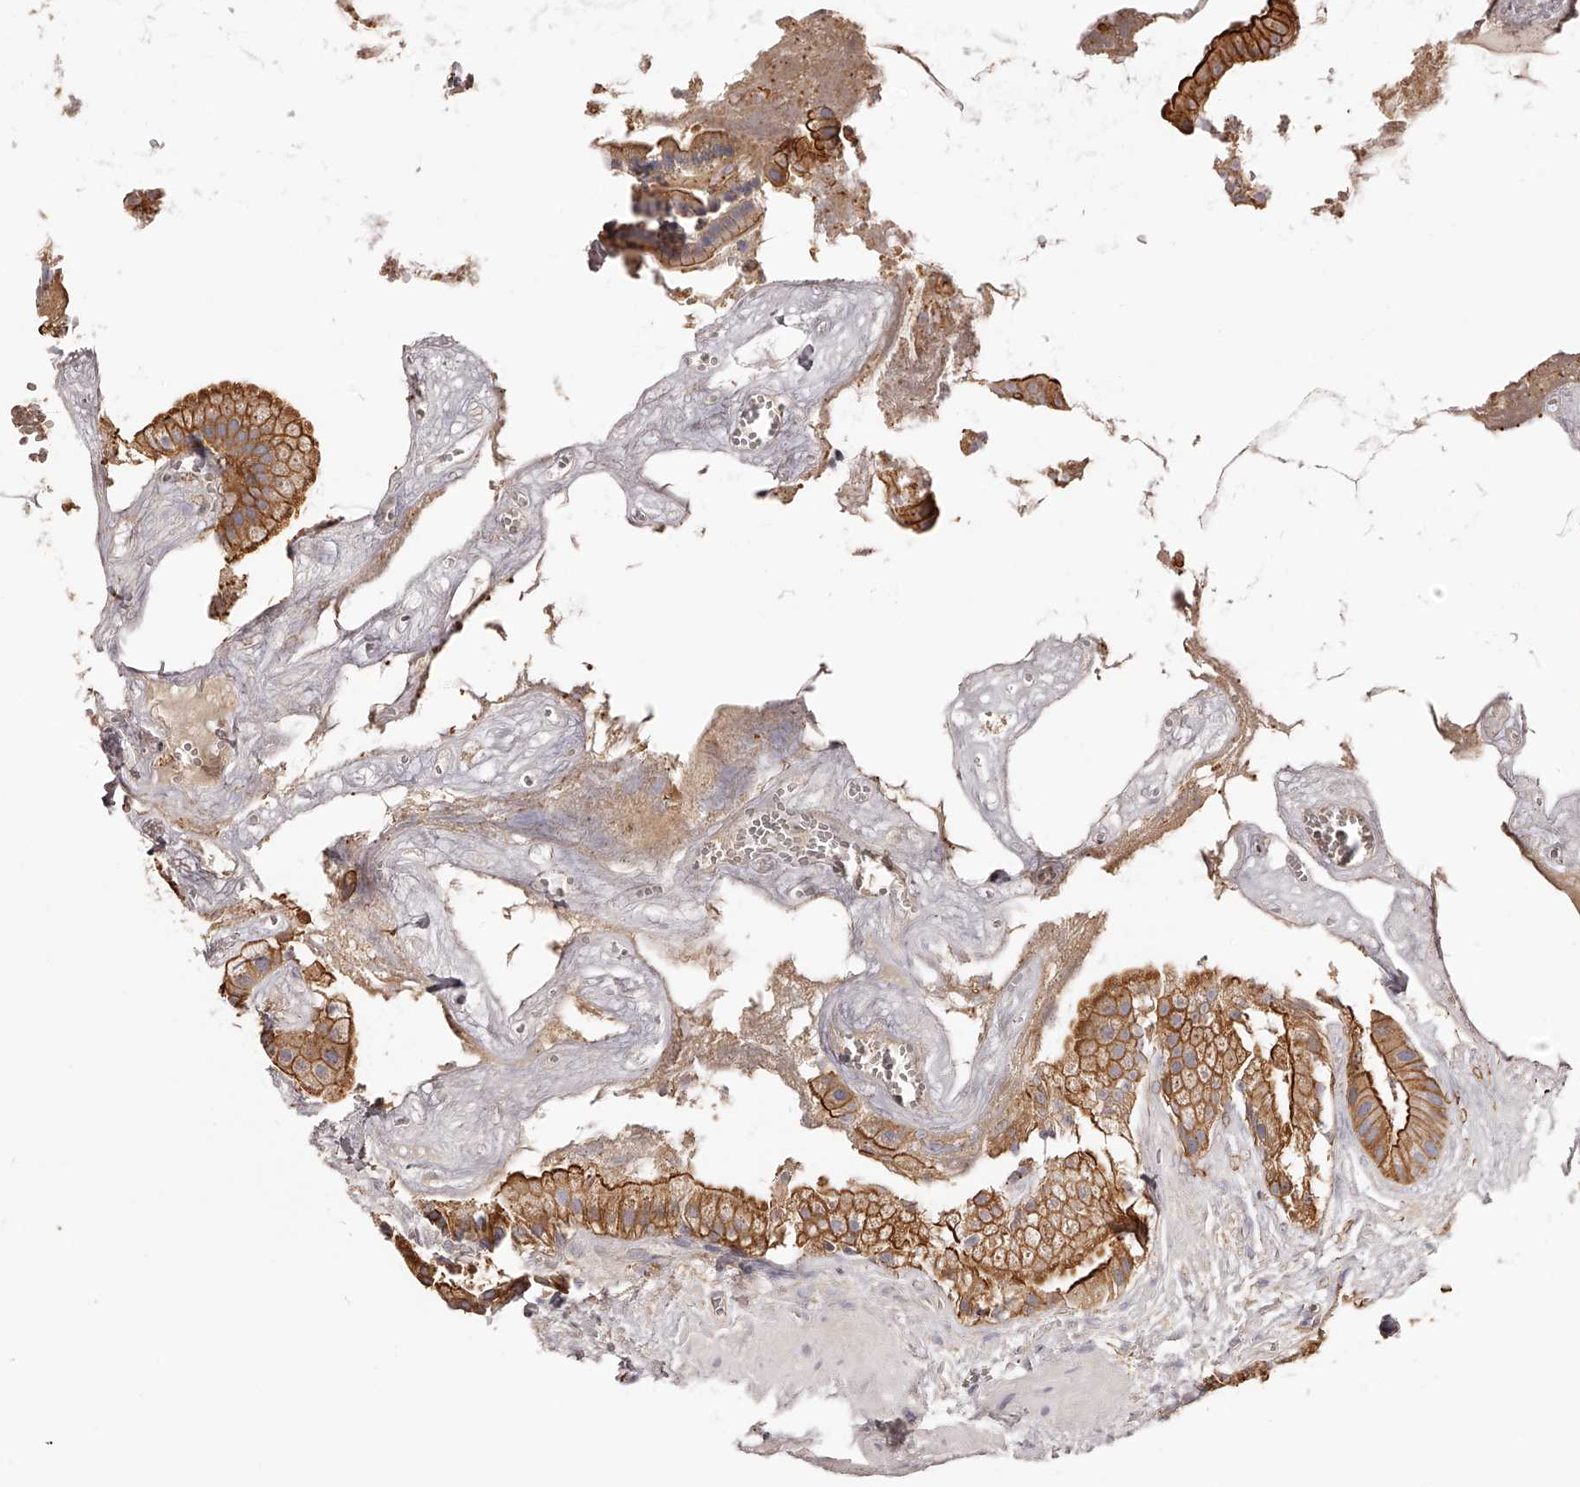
{"staining": {"intensity": "strong", "quantity": ">75%", "location": "cytoplasmic/membranous"}, "tissue": "gallbladder", "cell_type": "Glandular cells", "image_type": "normal", "snomed": [{"axis": "morphology", "description": "Normal tissue, NOS"}, {"axis": "topography", "description": "Gallbladder"}], "caption": "Immunohistochemistry image of normal gallbladder stained for a protein (brown), which displays high levels of strong cytoplasmic/membranous positivity in approximately >75% of glandular cells.", "gene": "LTV1", "patient": {"sex": "male", "age": 55}}